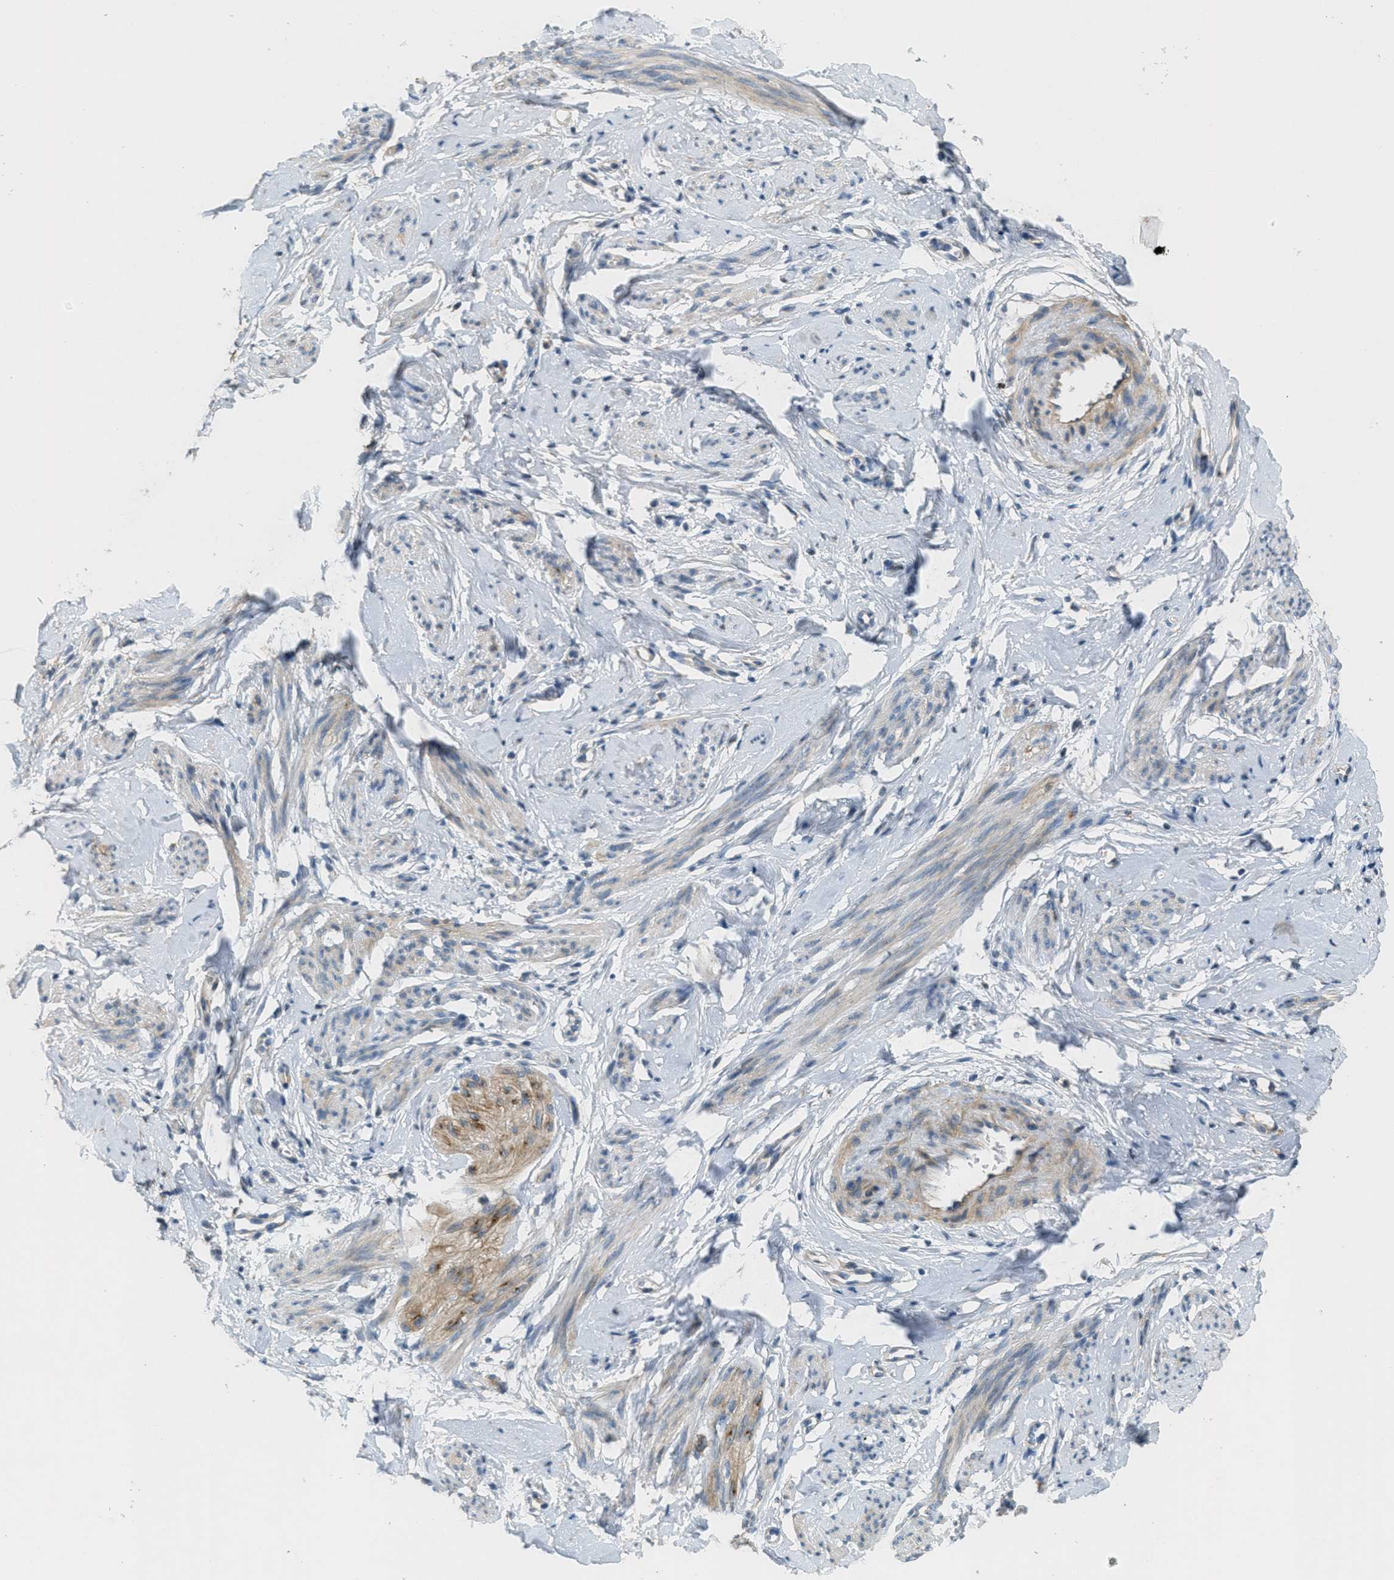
{"staining": {"intensity": "weak", "quantity": "<25%", "location": "cytoplasmic/membranous"}, "tissue": "cervix", "cell_type": "Squamous epithelial cells", "image_type": "normal", "snomed": [{"axis": "morphology", "description": "Normal tissue, NOS"}, {"axis": "topography", "description": "Cervix"}], "caption": "Immunohistochemical staining of normal cervix shows no significant positivity in squamous epithelial cells. The staining was performed using DAB (3,3'-diaminobenzidine) to visualize the protein expression in brown, while the nuclei were stained in blue with hematoxylin (Magnification: 20x).", "gene": "ADCY5", "patient": {"sex": "female", "age": 65}}